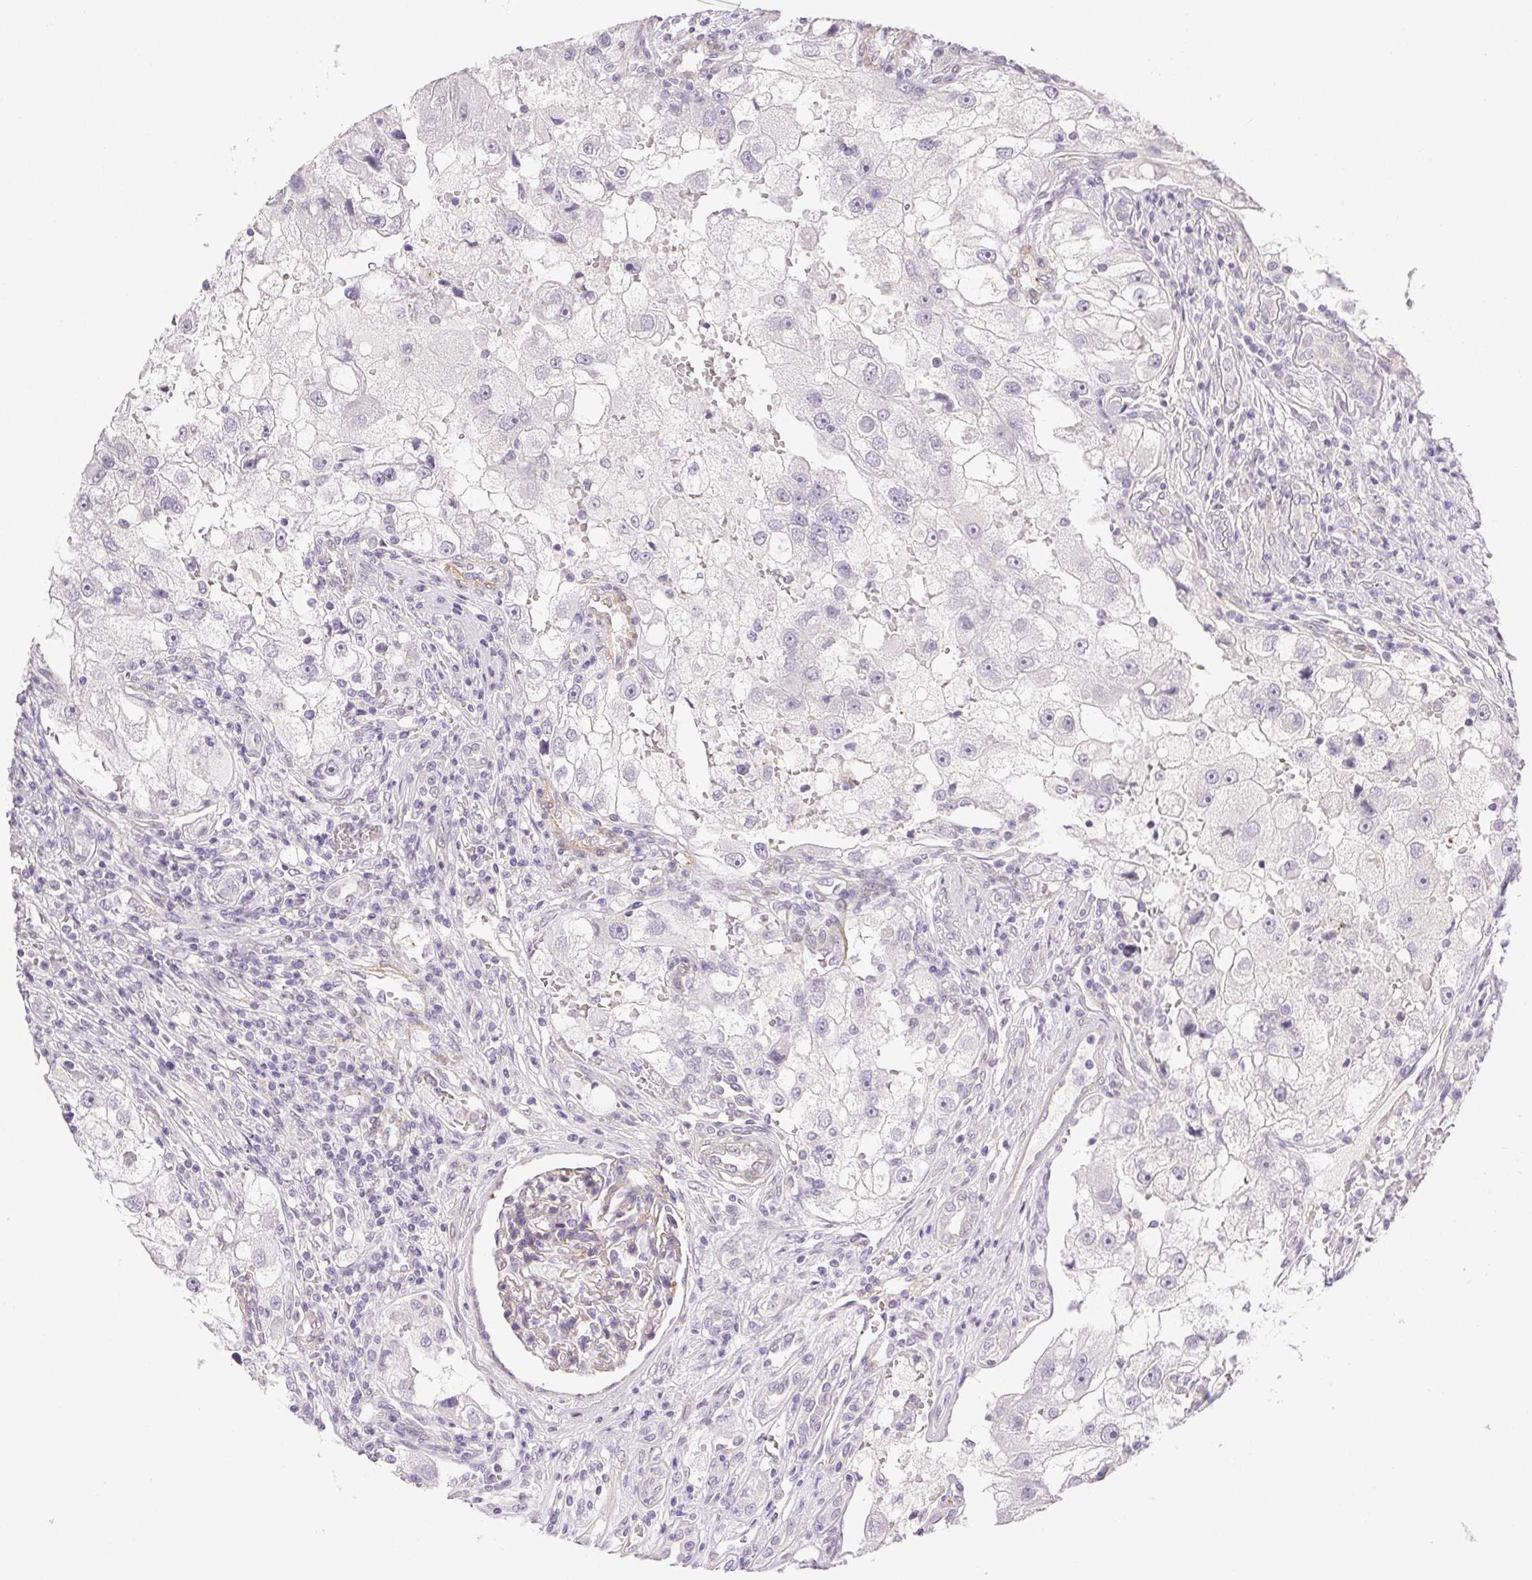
{"staining": {"intensity": "negative", "quantity": "none", "location": "none"}, "tissue": "renal cancer", "cell_type": "Tumor cells", "image_type": "cancer", "snomed": [{"axis": "morphology", "description": "Adenocarcinoma, NOS"}, {"axis": "topography", "description": "Kidney"}], "caption": "IHC histopathology image of renal adenocarcinoma stained for a protein (brown), which exhibits no expression in tumor cells.", "gene": "PRL", "patient": {"sex": "male", "age": 63}}